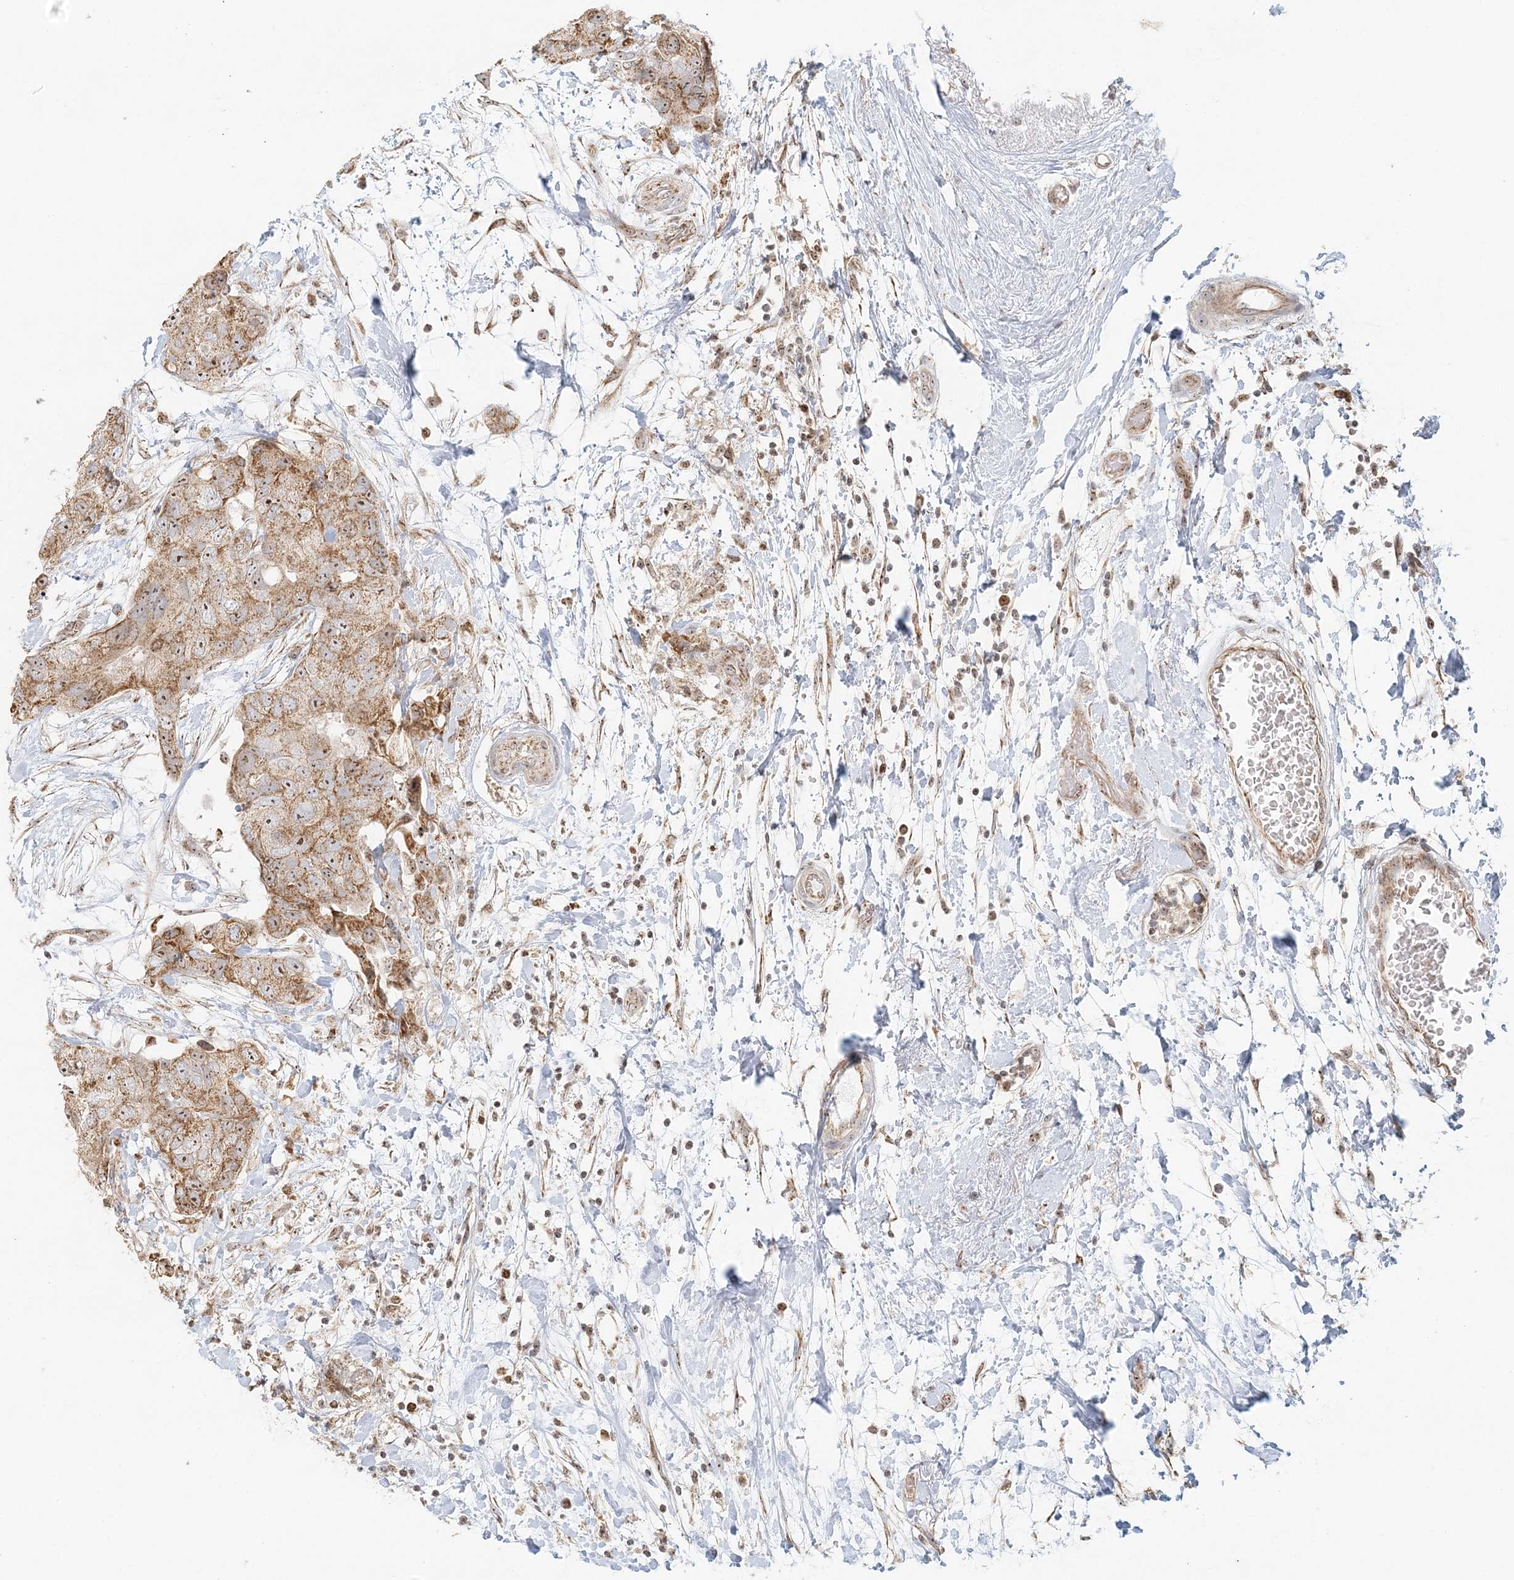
{"staining": {"intensity": "moderate", "quantity": ">75%", "location": "cytoplasmic/membranous,nuclear"}, "tissue": "breast cancer", "cell_type": "Tumor cells", "image_type": "cancer", "snomed": [{"axis": "morphology", "description": "Duct carcinoma"}, {"axis": "topography", "description": "Breast"}], "caption": "Invasive ductal carcinoma (breast) stained with a brown dye displays moderate cytoplasmic/membranous and nuclear positive expression in approximately >75% of tumor cells.", "gene": "UBE2F", "patient": {"sex": "female", "age": 62}}